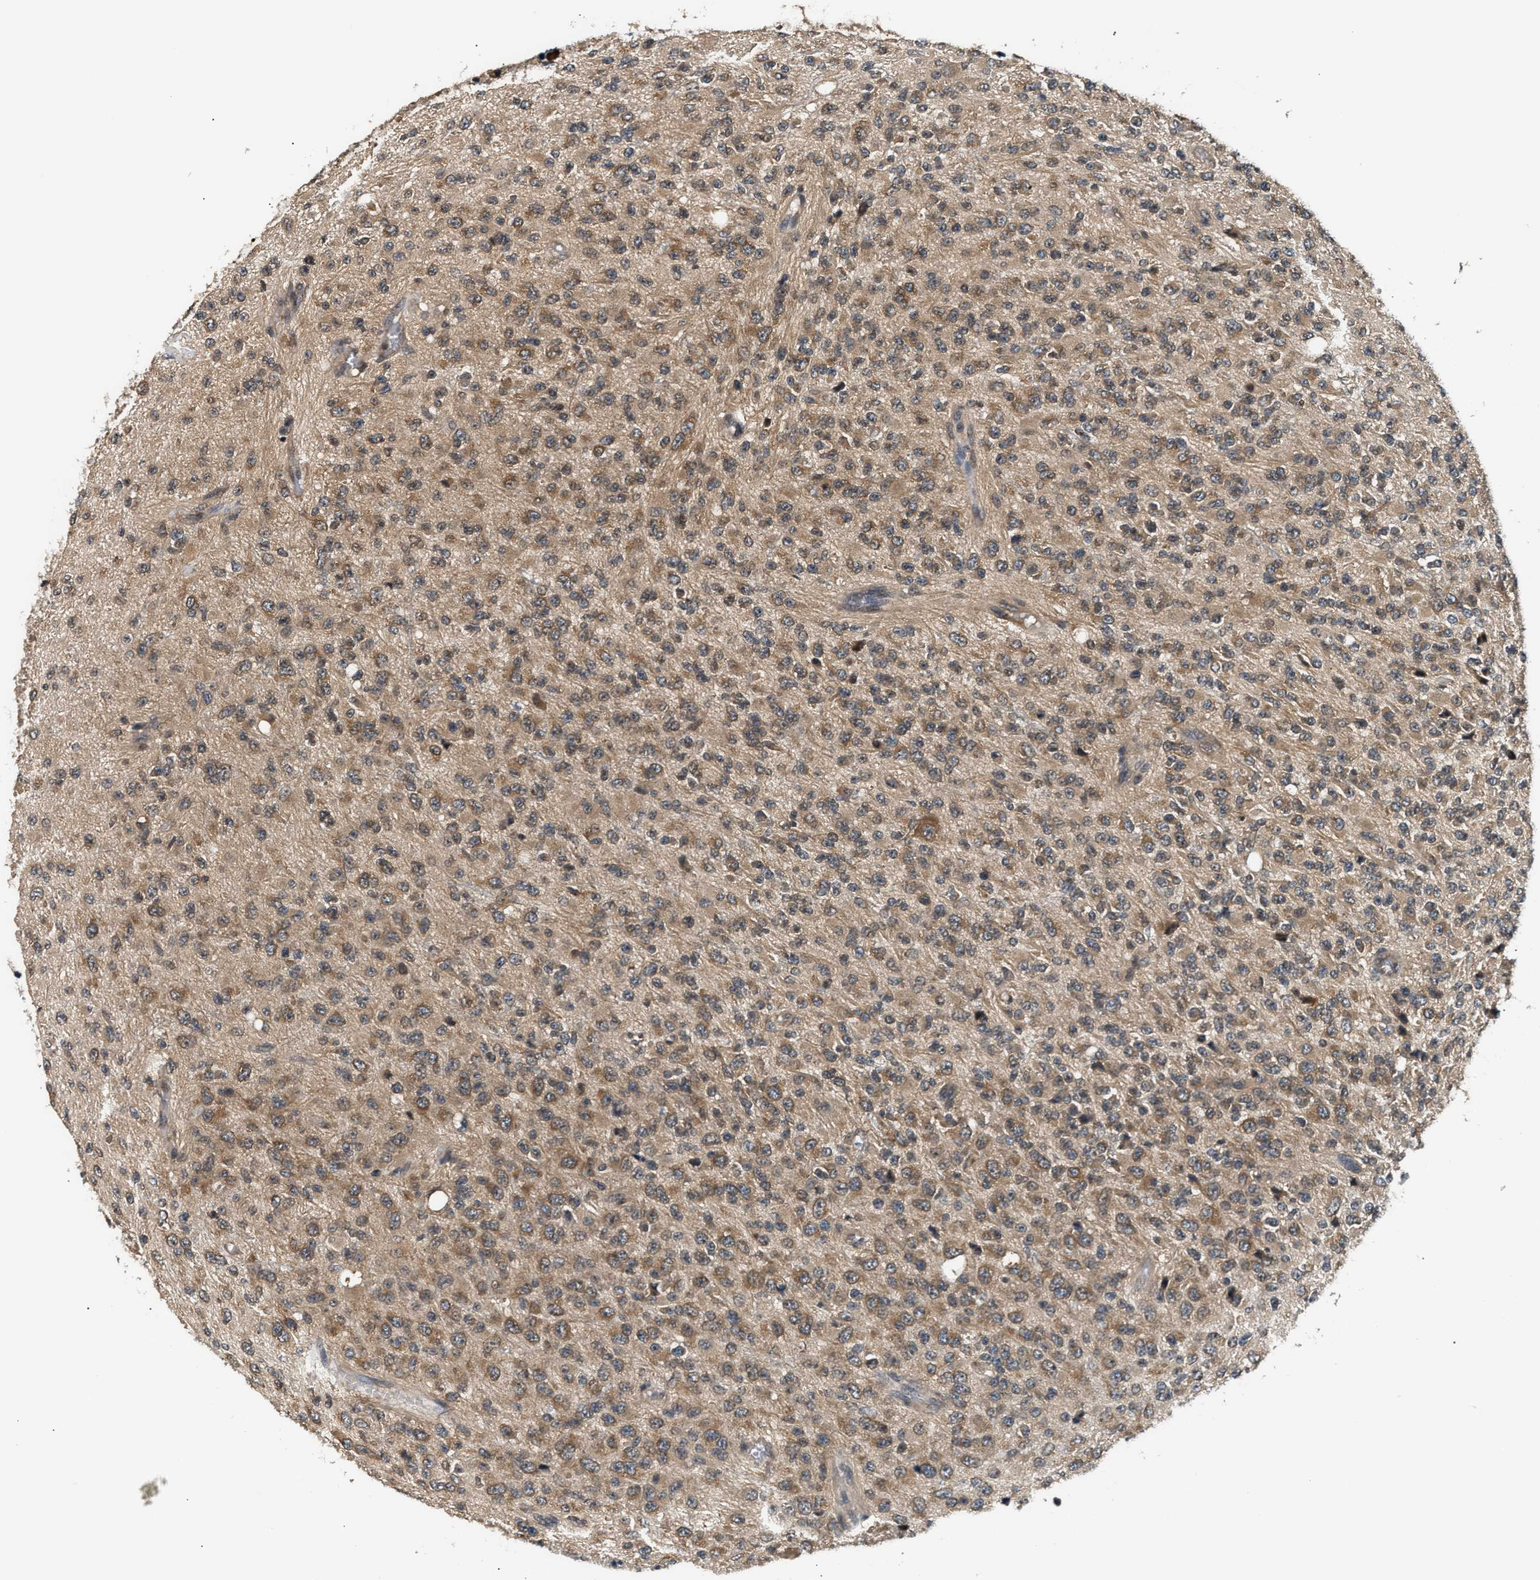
{"staining": {"intensity": "moderate", "quantity": ">75%", "location": "cytoplasmic/membranous"}, "tissue": "glioma", "cell_type": "Tumor cells", "image_type": "cancer", "snomed": [{"axis": "morphology", "description": "Glioma, malignant, High grade"}, {"axis": "topography", "description": "pancreas cauda"}], "caption": "Brown immunohistochemical staining in human glioma exhibits moderate cytoplasmic/membranous expression in about >75% of tumor cells.", "gene": "RAB29", "patient": {"sex": "male", "age": 60}}